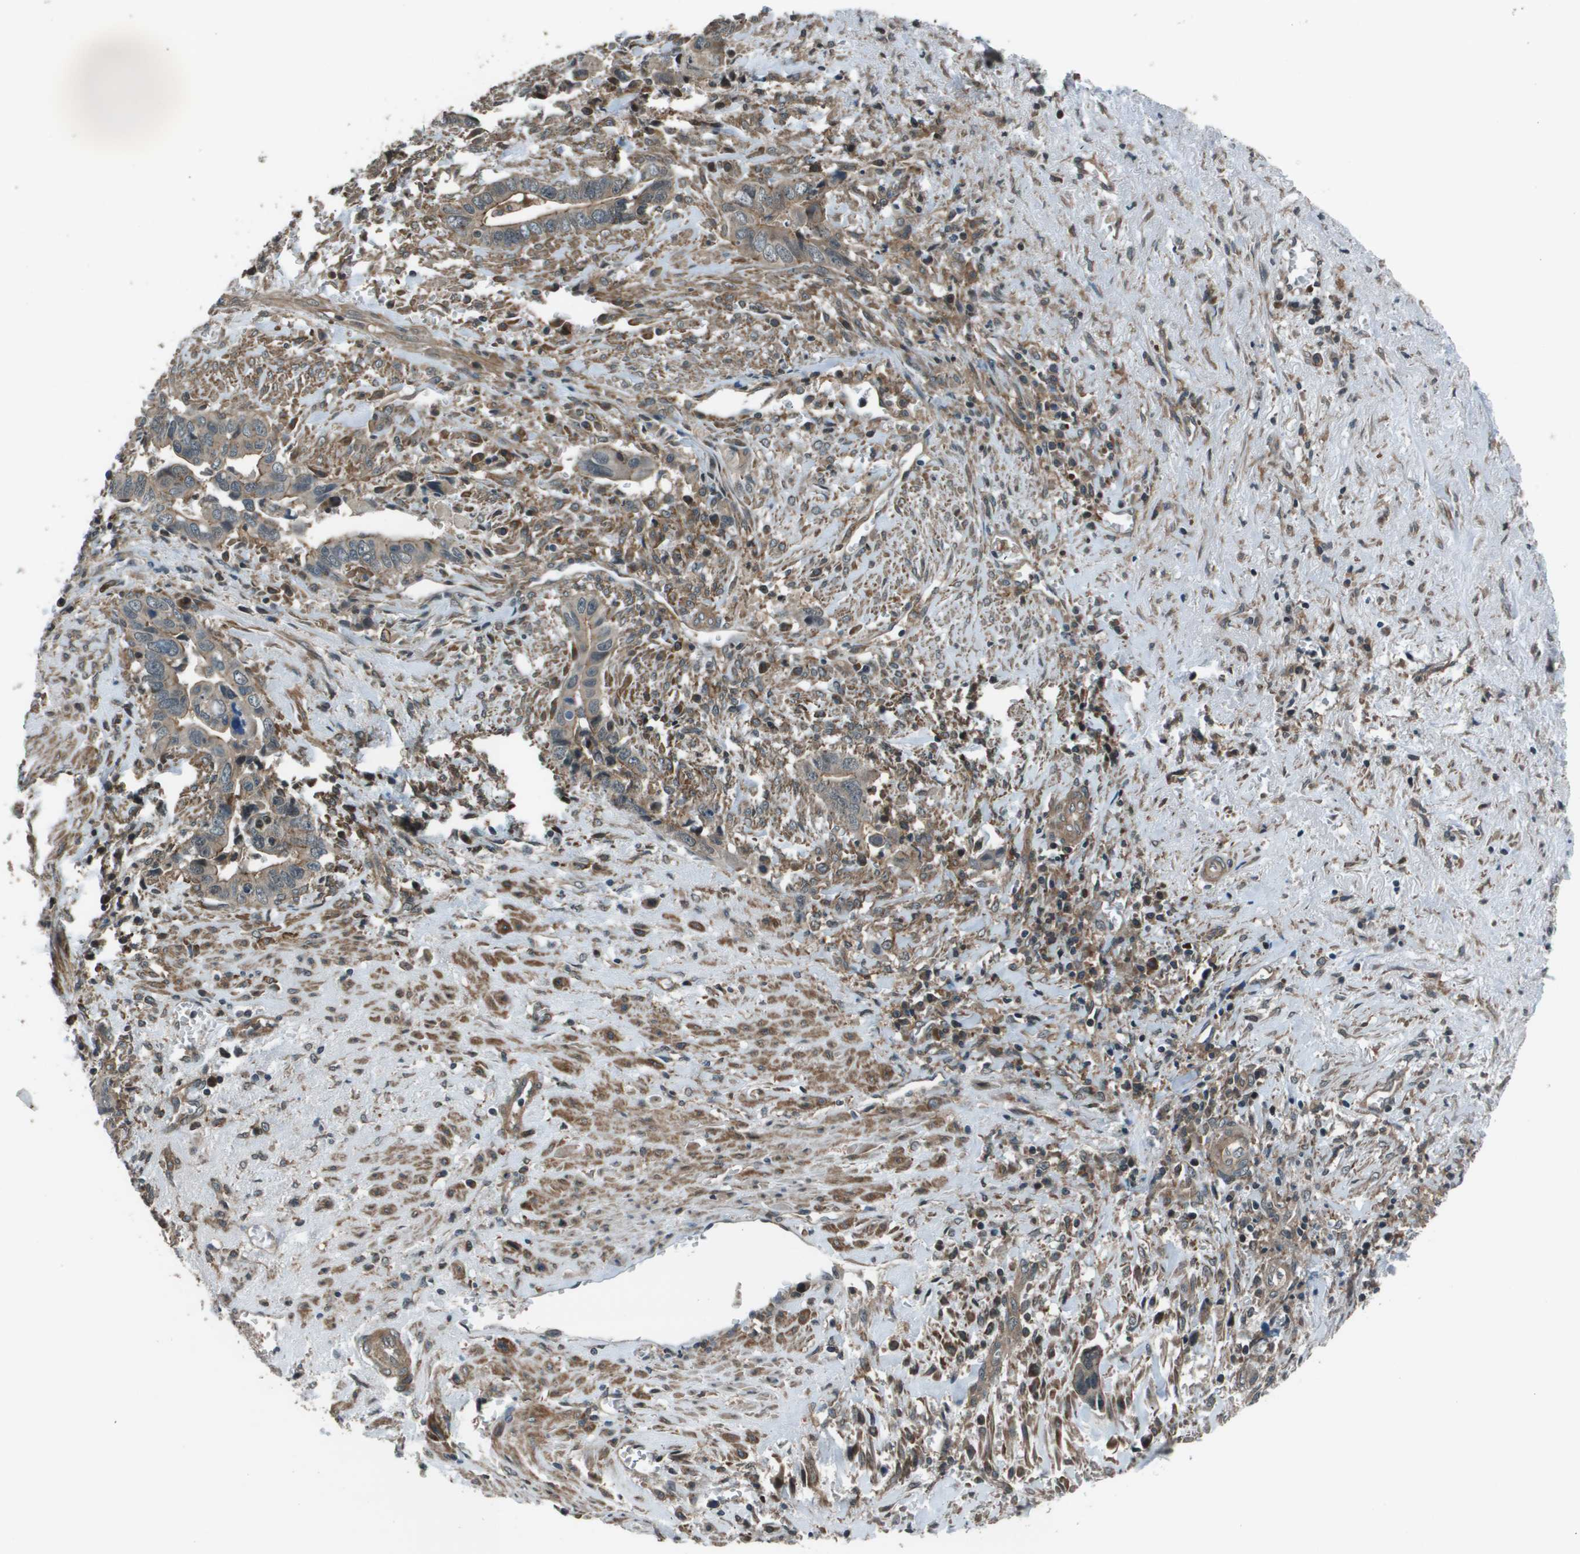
{"staining": {"intensity": "weak", "quantity": ">75%", "location": "cytoplasmic/membranous"}, "tissue": "liver cancer", "cell_type": "Tumor cells", "image_type": "cancer", "snomed": [{"axis": "morphology", "description": "Cholangiocarcinoma"}, {"axis": "topography", "description": "Liver"}], "caption": "Liver cancer (cholangiocarcinoma) stained with DAB (3,3'-diaminobenzidine) IHC reveals low levels of weak cytoplasmic/membranous expression in approximately >75% of tumor cells.", "gene": "ARHGEF11", "patient": {"sex": "female", "age": 79}}